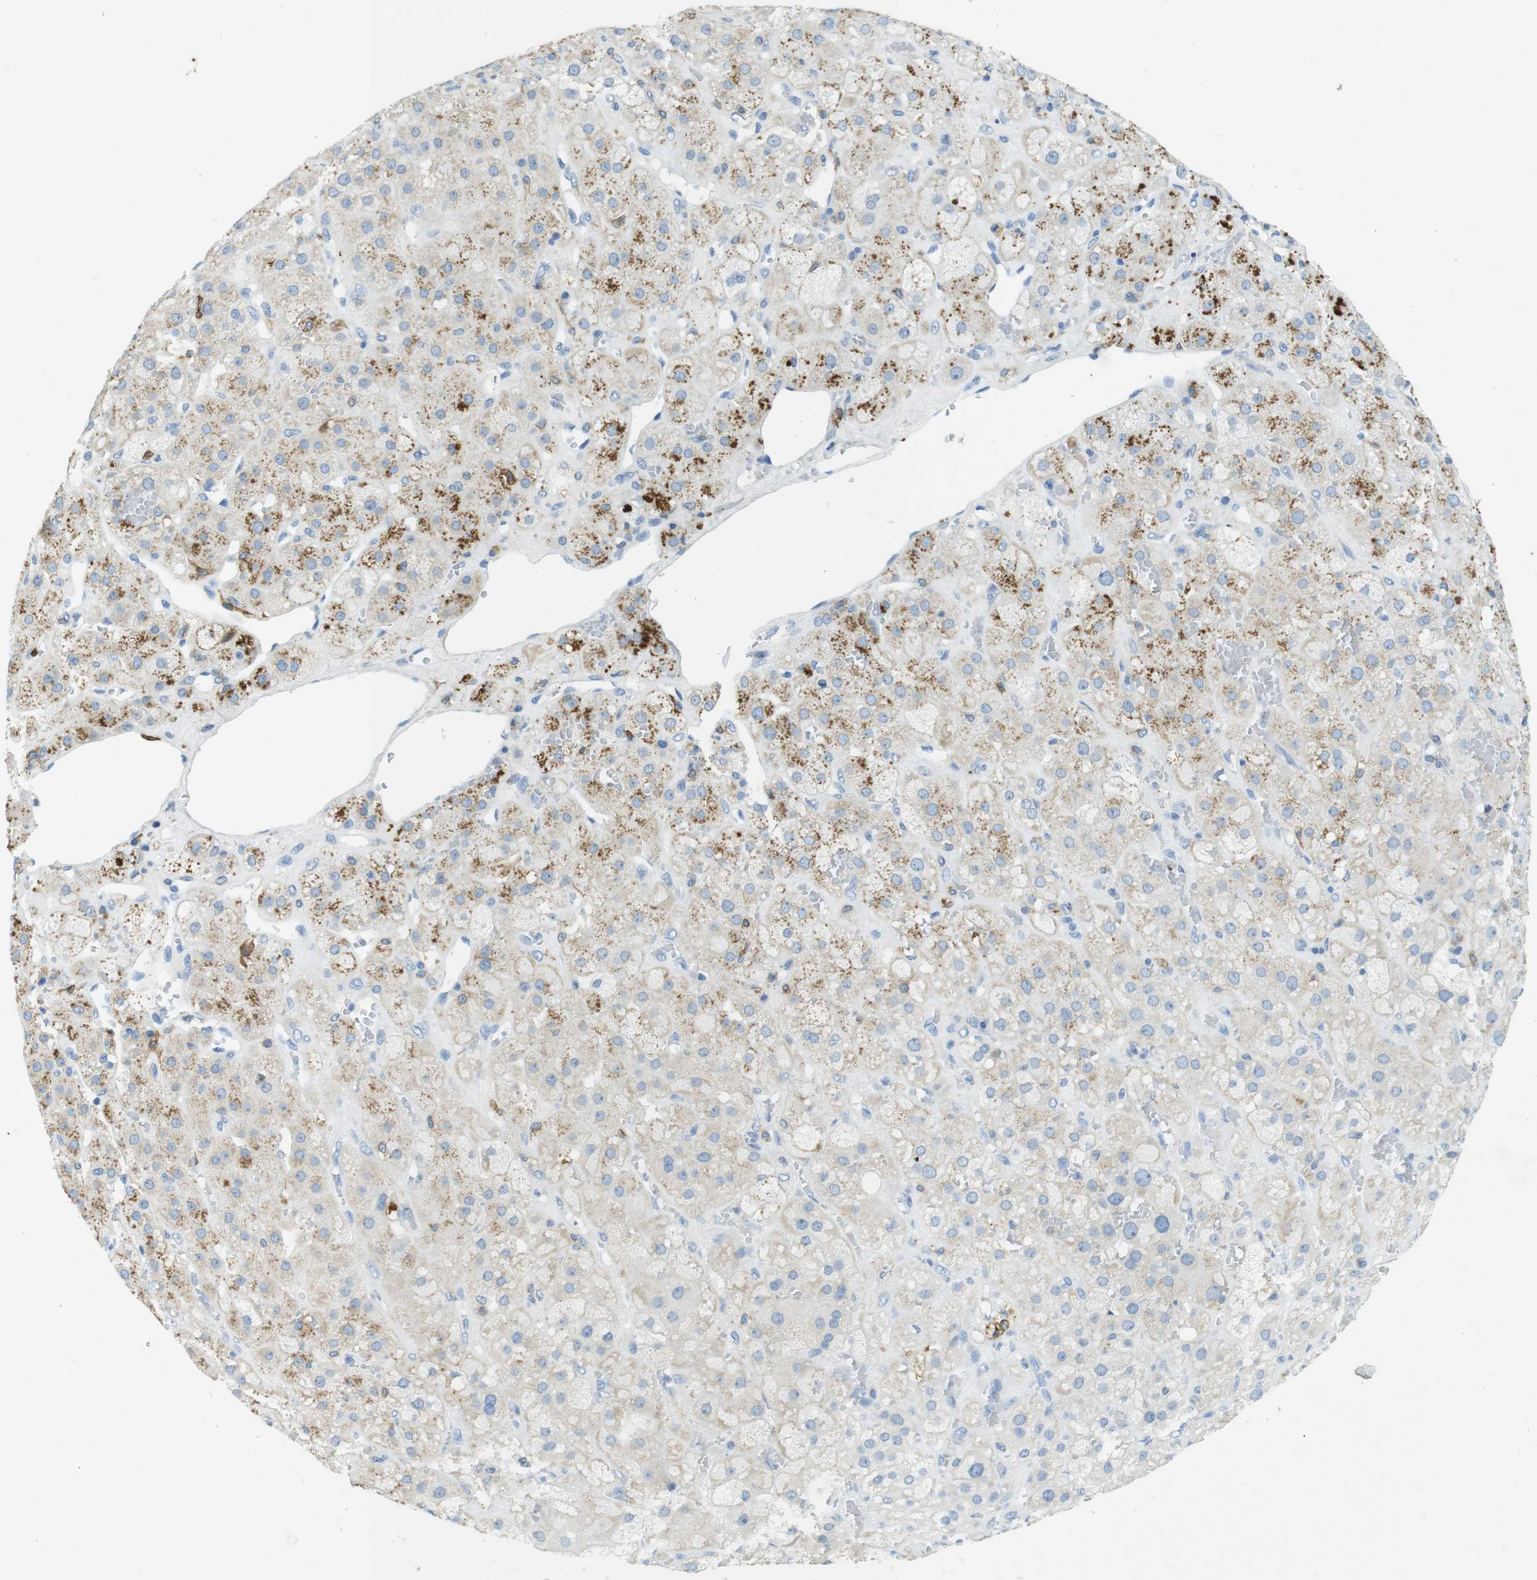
{"staining": {"intensity": "moderate", "quantity": "<25%", "location": "cytoplasmic/membranous"}, "tissue": "adrenal gland", "cell_type": "Glandular cells", "image_type": "normal", "snomed": [{"axis": "morphology", "description": "Normal tissue, NOS"}, {"axis": "topography", "description": "Adrenal gland"}], "caption": "Human adrenal gland stained with a brown dye shows moderate cytoplasmic/membranous positive expression in about <25% of glandular cells.", "gene": "CD320", "patient": {"sex": "female", "age": 47}}